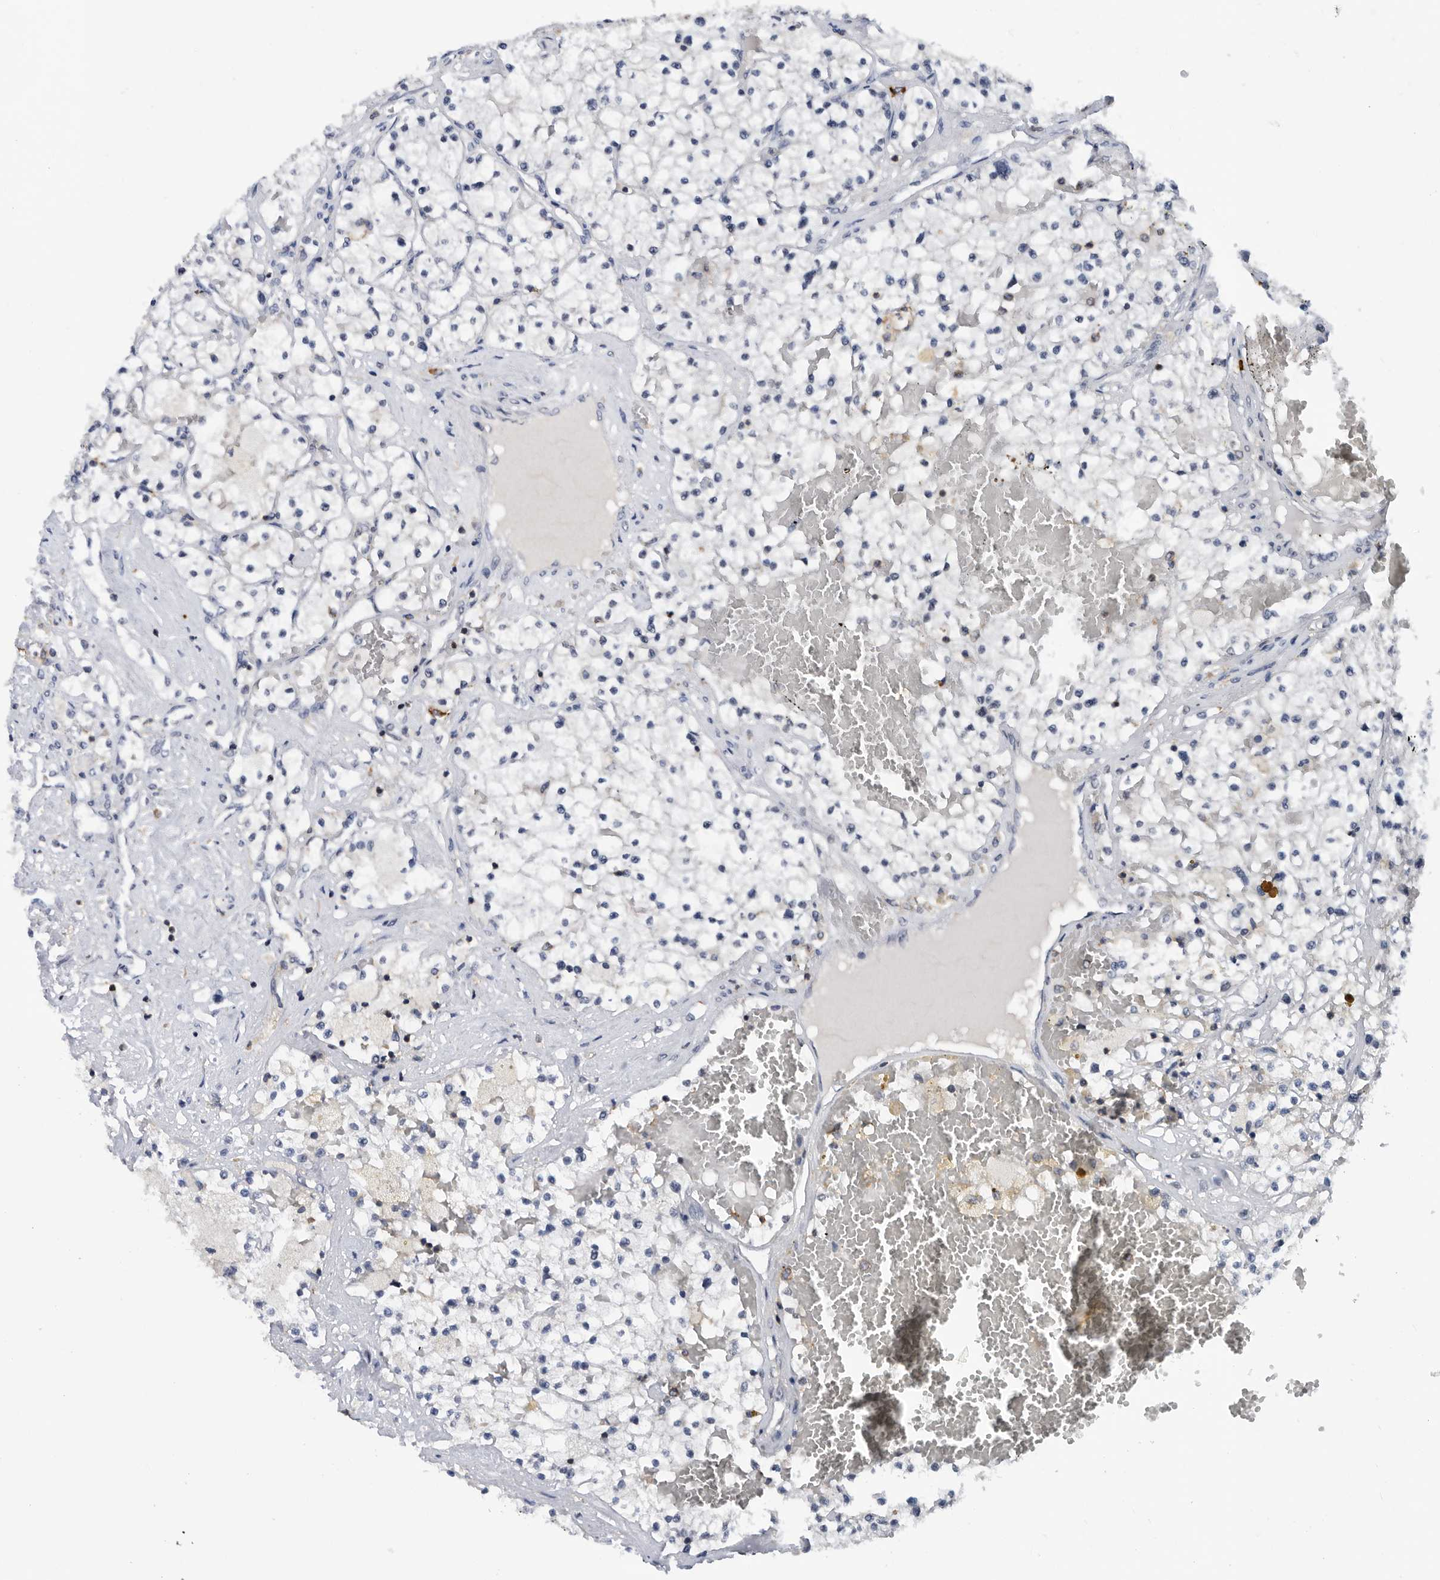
{"staining": {"intensity": "negative", "quantity": "none", "location": "none"}, "tissue": "renal cancer", "cell_type": "Tumor cells", "image_type": "cancer", "snomed": [{"axis": "morphology", "description": "Normal tissue, NOS"}, {"axis": "morphology", "description": "Adenocarcinoma, NOS"}, {"axis": "topography", "description": "Kidney"}], "caption": "Tumor cells show no significant positivity in adenocarcinoma (renal).", "gene": "ZNF260", "patient": {"sex": "male", "age": 68}}